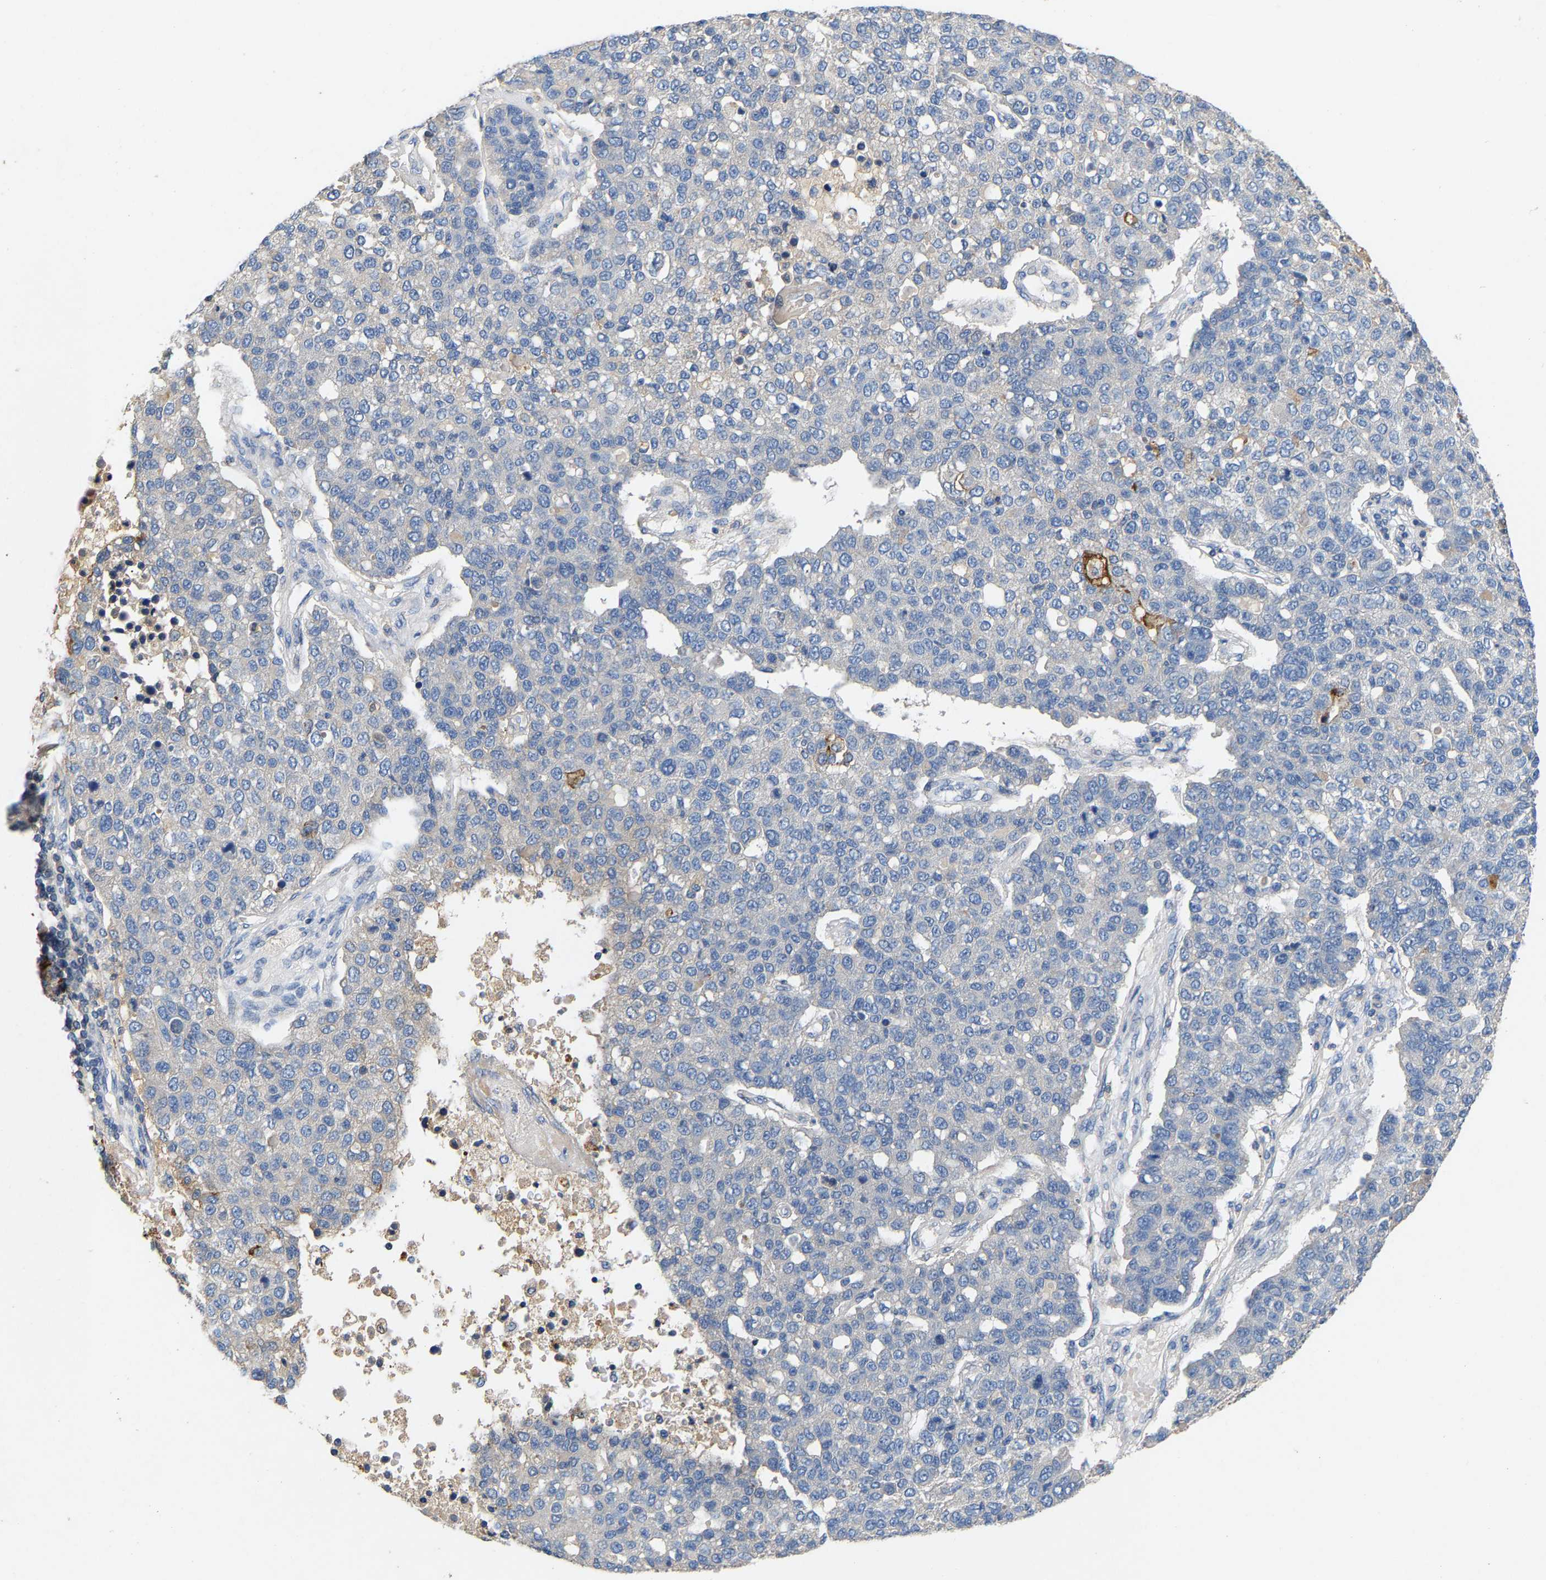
{"staining": {"intensity": "moderate", "quantity": "<25%", "location": "cytoplasmic/membranous"}, "tissue": "pancreatic cancer", "cell_type": "Tumor cells", "image_type": "cancer", "snomed": [{"axis": "morphology", "description": "Adenocarcinoma, NOS"}, {"axis": "topography", "description": "Pancreas"}], "caption": "Adenocarcinoma (pancreatic) stained with a brown dye displays moderate cytoplasmic/membranous positive expression in about <25% of tumor cells.", "gene": "CCDC171", "patient": {"sex": "female", "age": 61}}